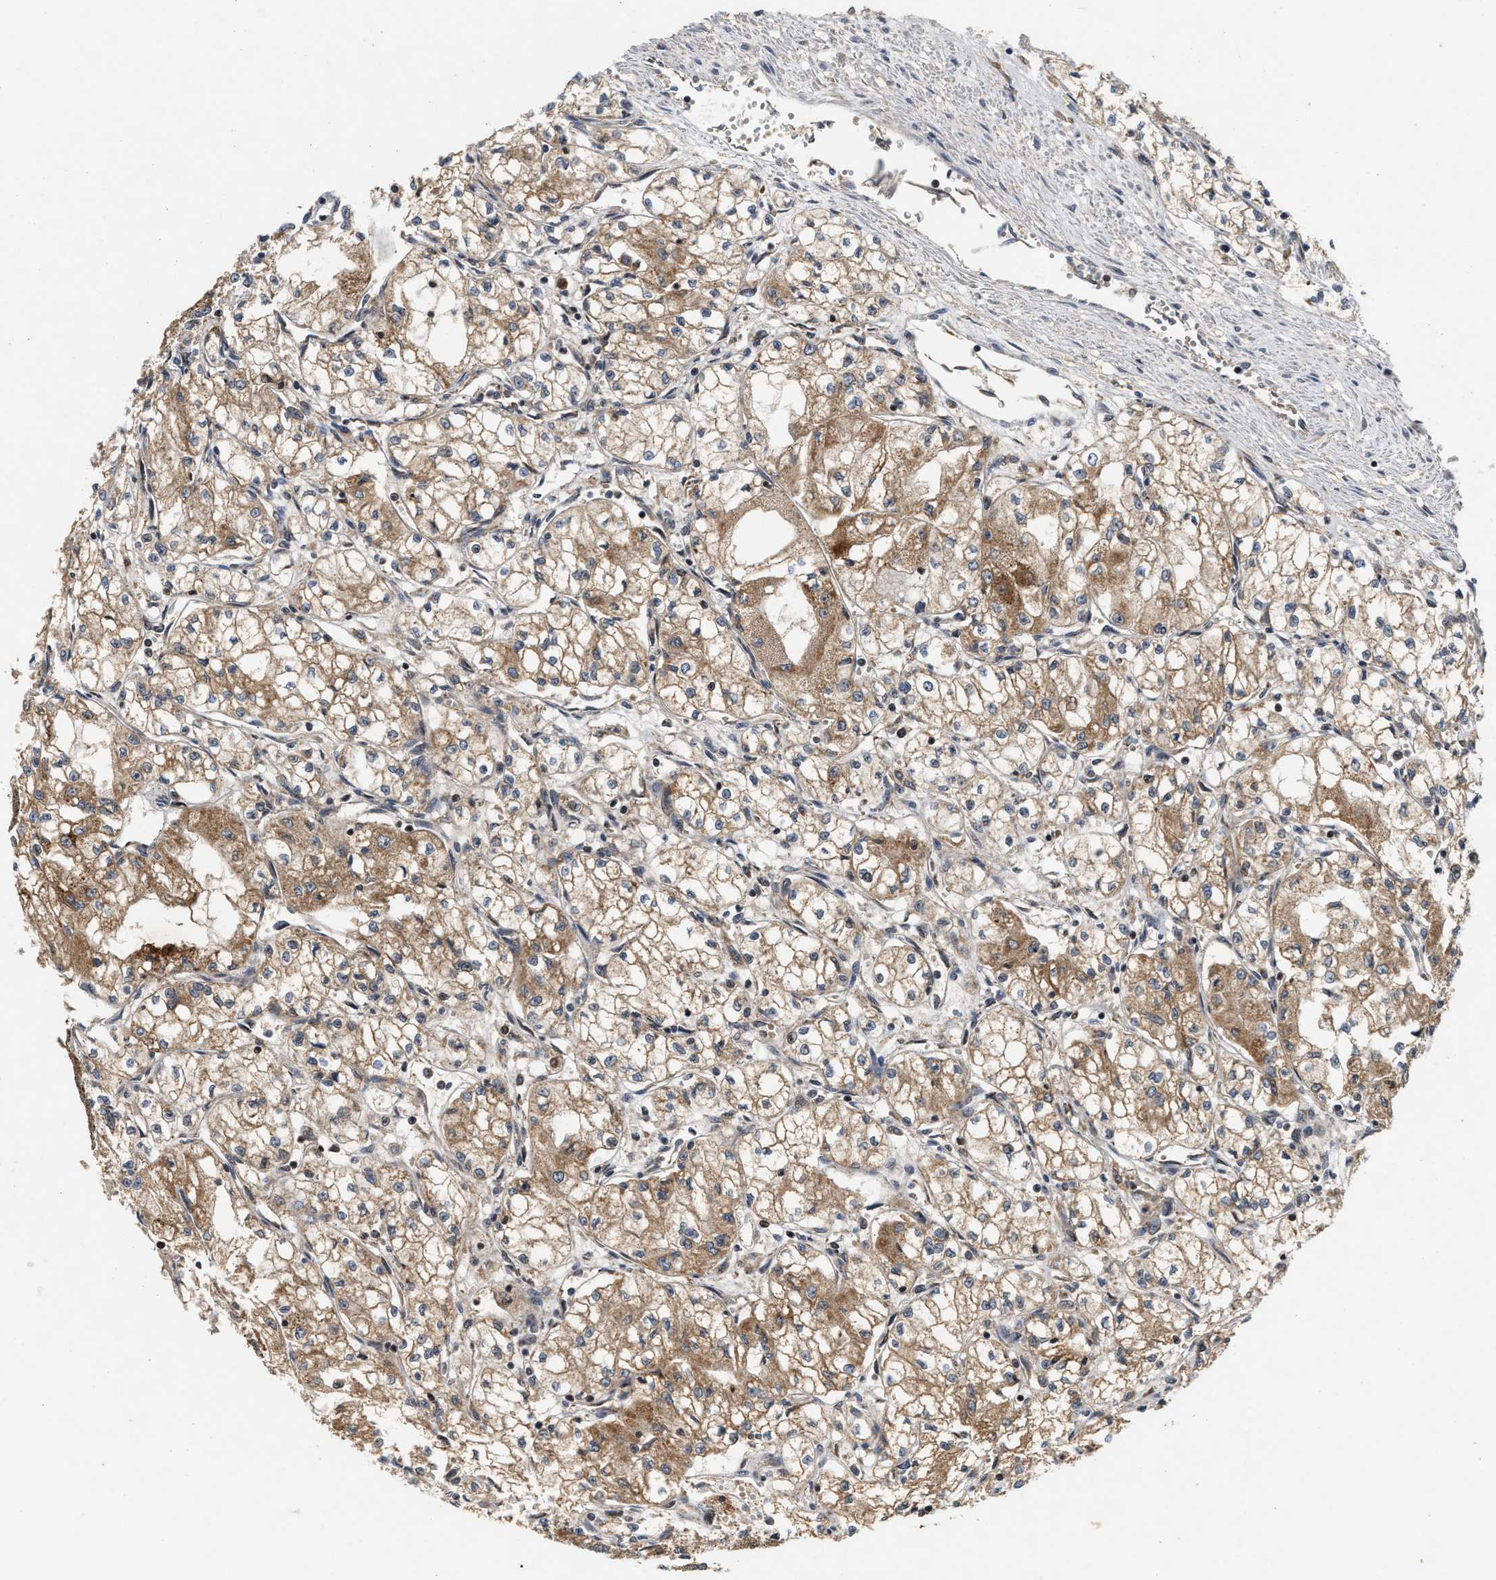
{"staining": {"intensity": "moderate", "quantity": ">75%", "location": "cytoplasmic/membranous"}, "tissue": "renal cancer", "cell_type": "Tumor cells", "image_type": "cancer", "snomed": [{"axis": "morphology", "description": "Normal tissue, NOS"}, {"axis": "morphology", "description": "Adenocarcinoma, NOS"}, {"axis": "topography", "description": "Kidney"}], "caption": "Human renal adenocarcinoma stained for a protein (brown) shows moderate cytoplasmic/membranous positive expression in about >75% of tumor cells.", "gene": "CFLAR", "patient": {"sex": "male", "age": 59}}